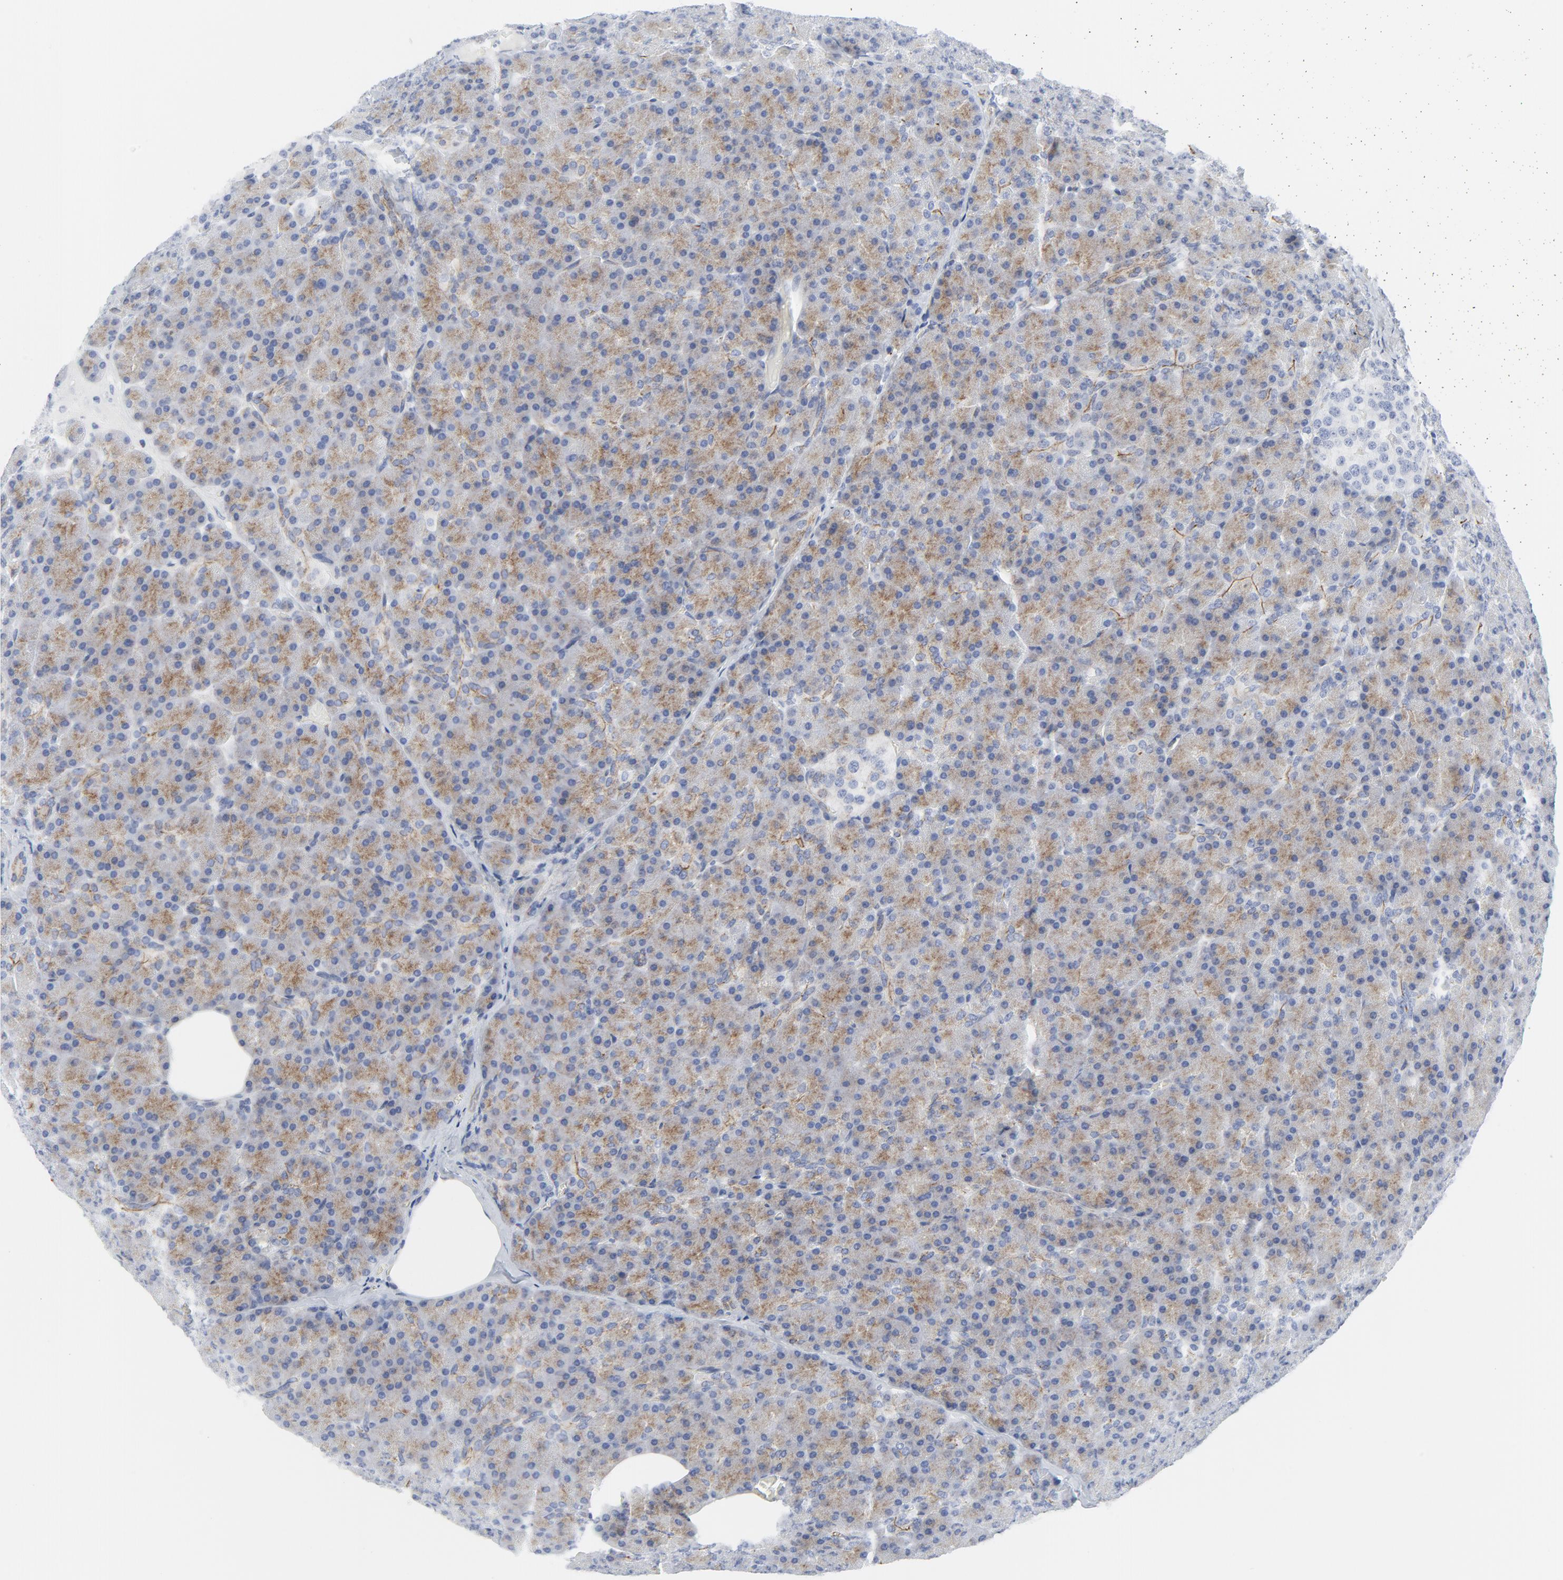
{"staining": {"intensity": "weak", "quantity": ">75%", "location": "cytoplasmic/membranous"}, "tissue": "pancreas", "cell_type": "Exocrine glandular cells", "image_type": "normal", "snomed": [{"axis": "morphology", "description": "Normal tissue, NOS"}, {"axis": "topography", "description": "Pancreas"}], "caption": "Brown immunohistochemical staining in unremarkable pancreas reveals weak cytoplasmic/membranous positivity in about >75% of exocrine glandular cells.", "gene": "TUBB1", "patient": {"sex": "female", "age": 43}}